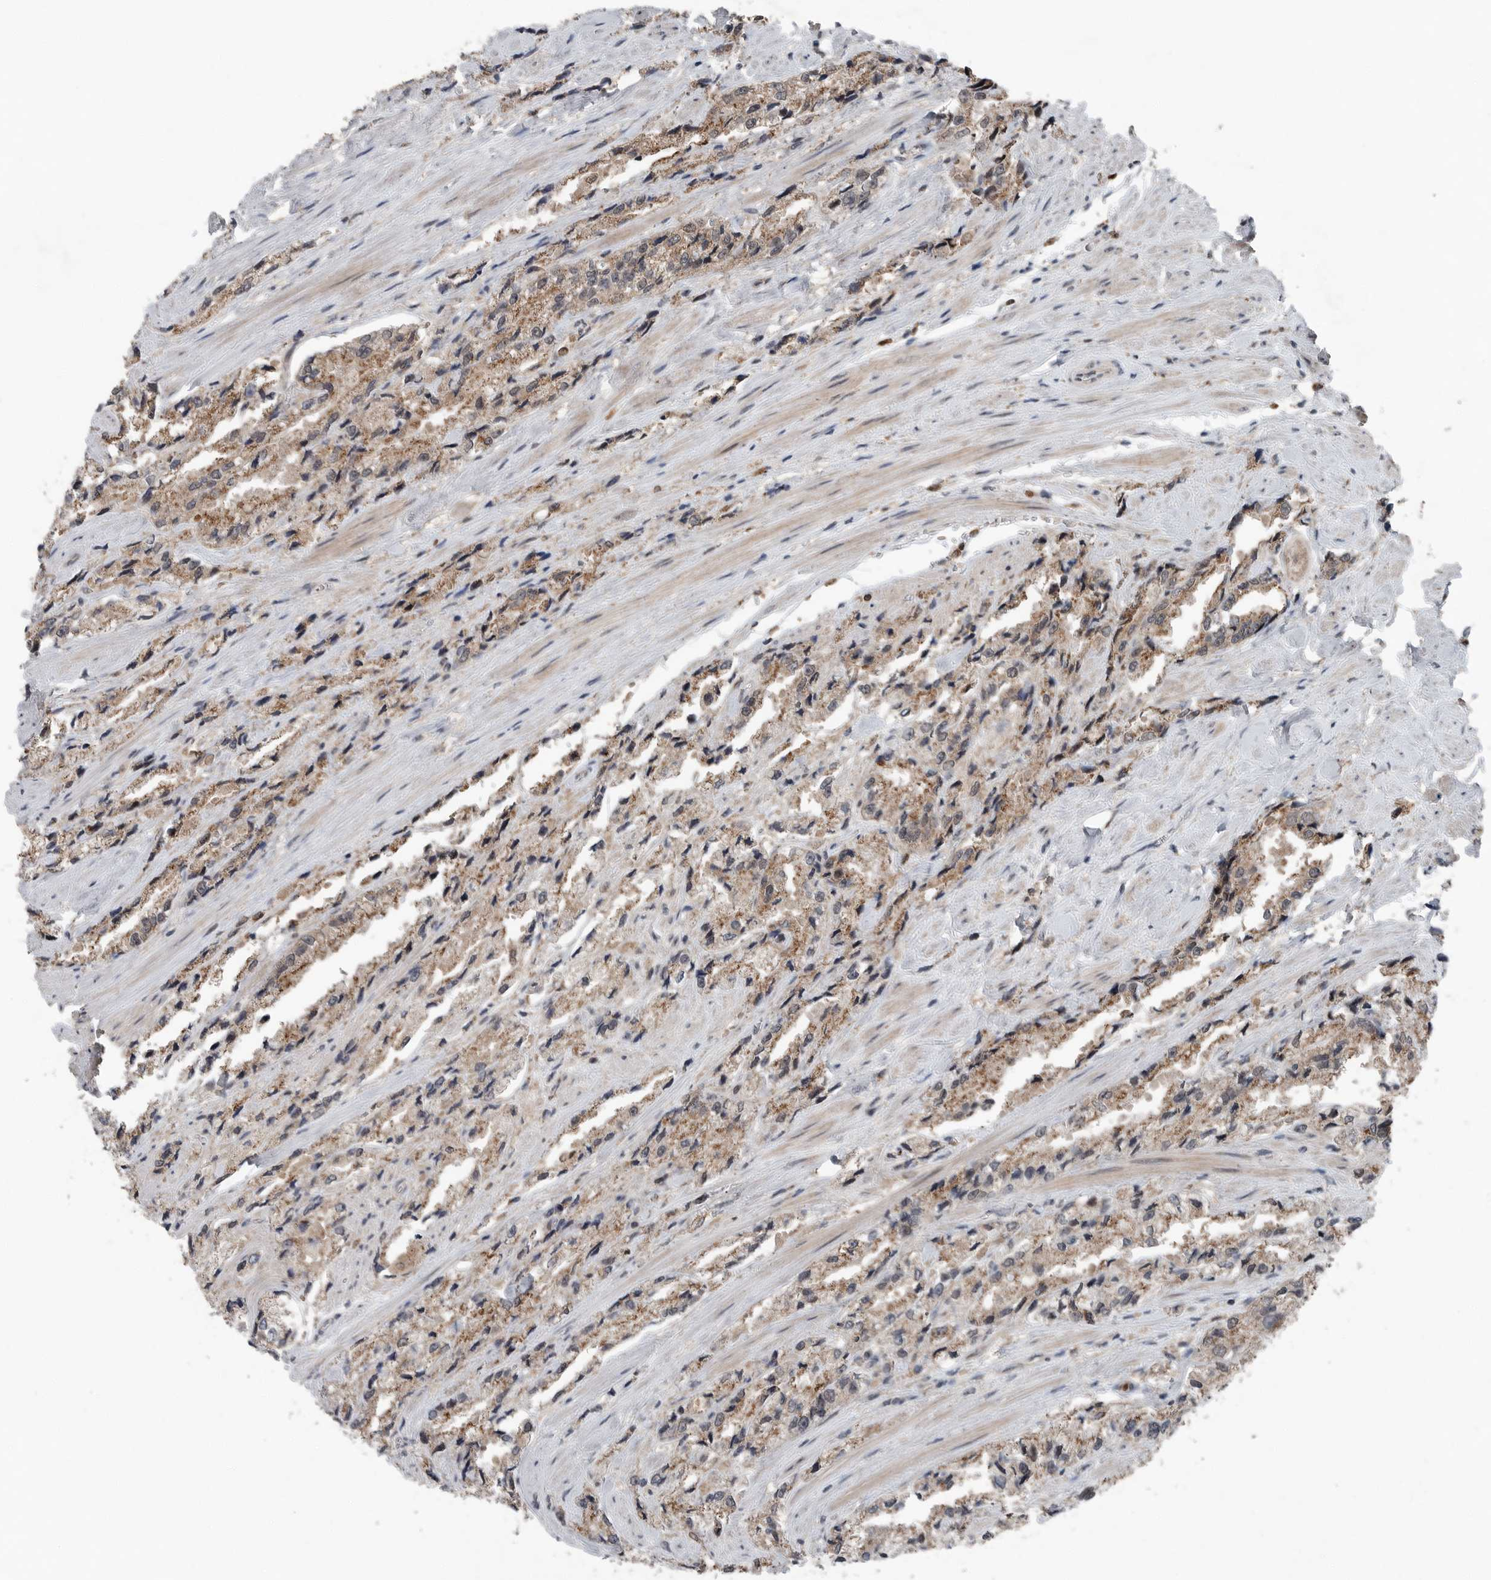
{"staining": {"intensity": "moderate", "quantity": ">75%", "location": "cytoplasmic/membranous"}, "tissue": "prostate cancer", "cell_type": "Tumor cells", "image_type": "cancer", "snomed": [{"axis": "morphology", "description": "Adenocarcinoma, High grade"}, {"axis": "topography", "description": "Prostate"}], "caption": "Tumor cells show moderate cytoplasmic/membranous expression in about >75% of cells in high-grade adenocarcinoma (prostate).", "gene": "SCP2", "patient": {"sex": "male", "age": 58}}